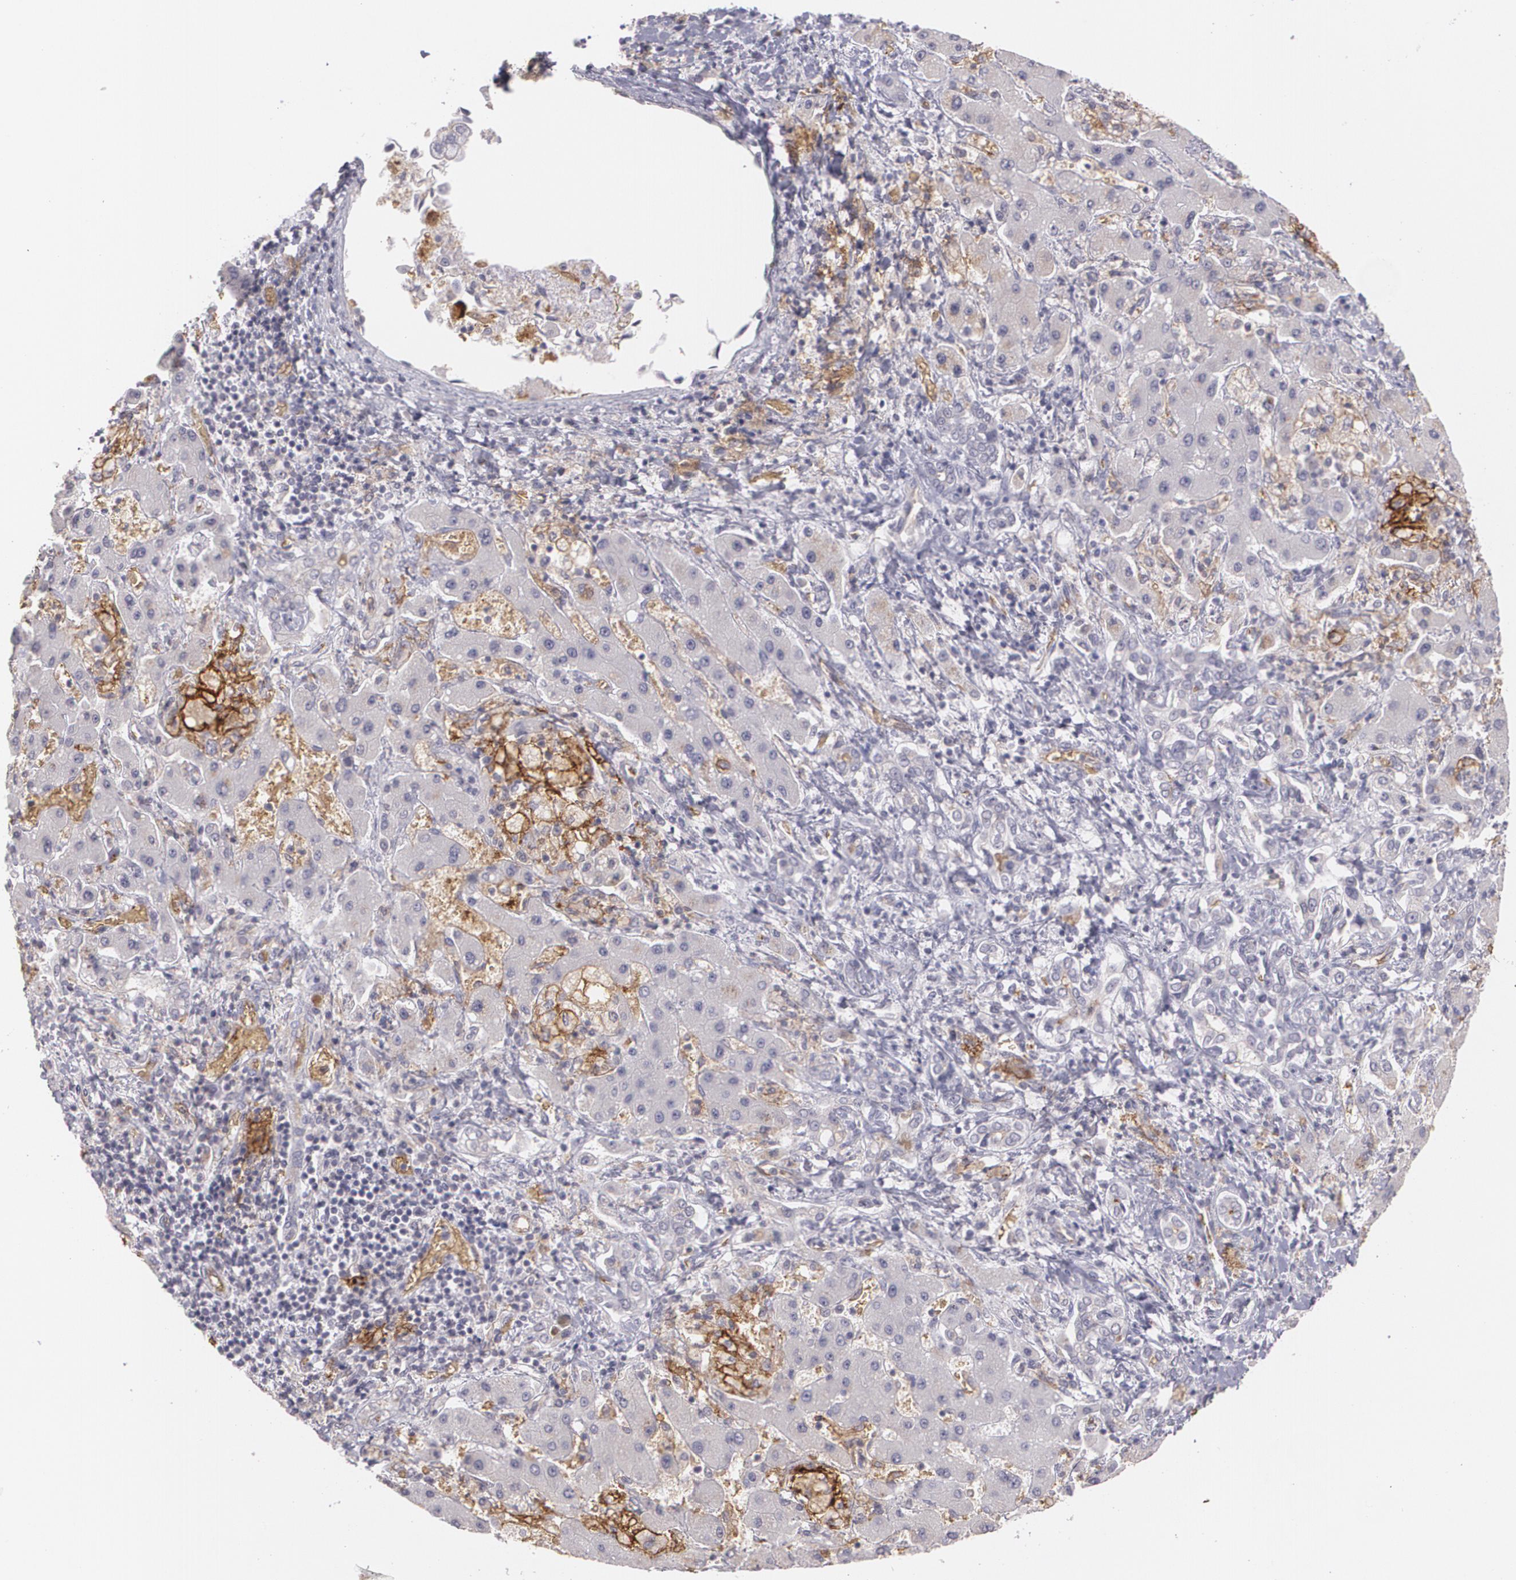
{"staining": {"intensity": "negative", "quantity": "none", "location": "none"}, "tissue": "liver cancer", "cell_type": "Tumor cells", "image_type": "cancer", "snomed": [{"axis": "morphology", "description": "Cholangiocarcinoma"}, {"axis": "topography", "description": "Liver"}], "caption": "IHC photomicrograph of human liver cancer stained for a protein (brown), which displays no staining in tumor cells.", "gene": "ACE", "patient": {"sex": "male", "age": 50}}